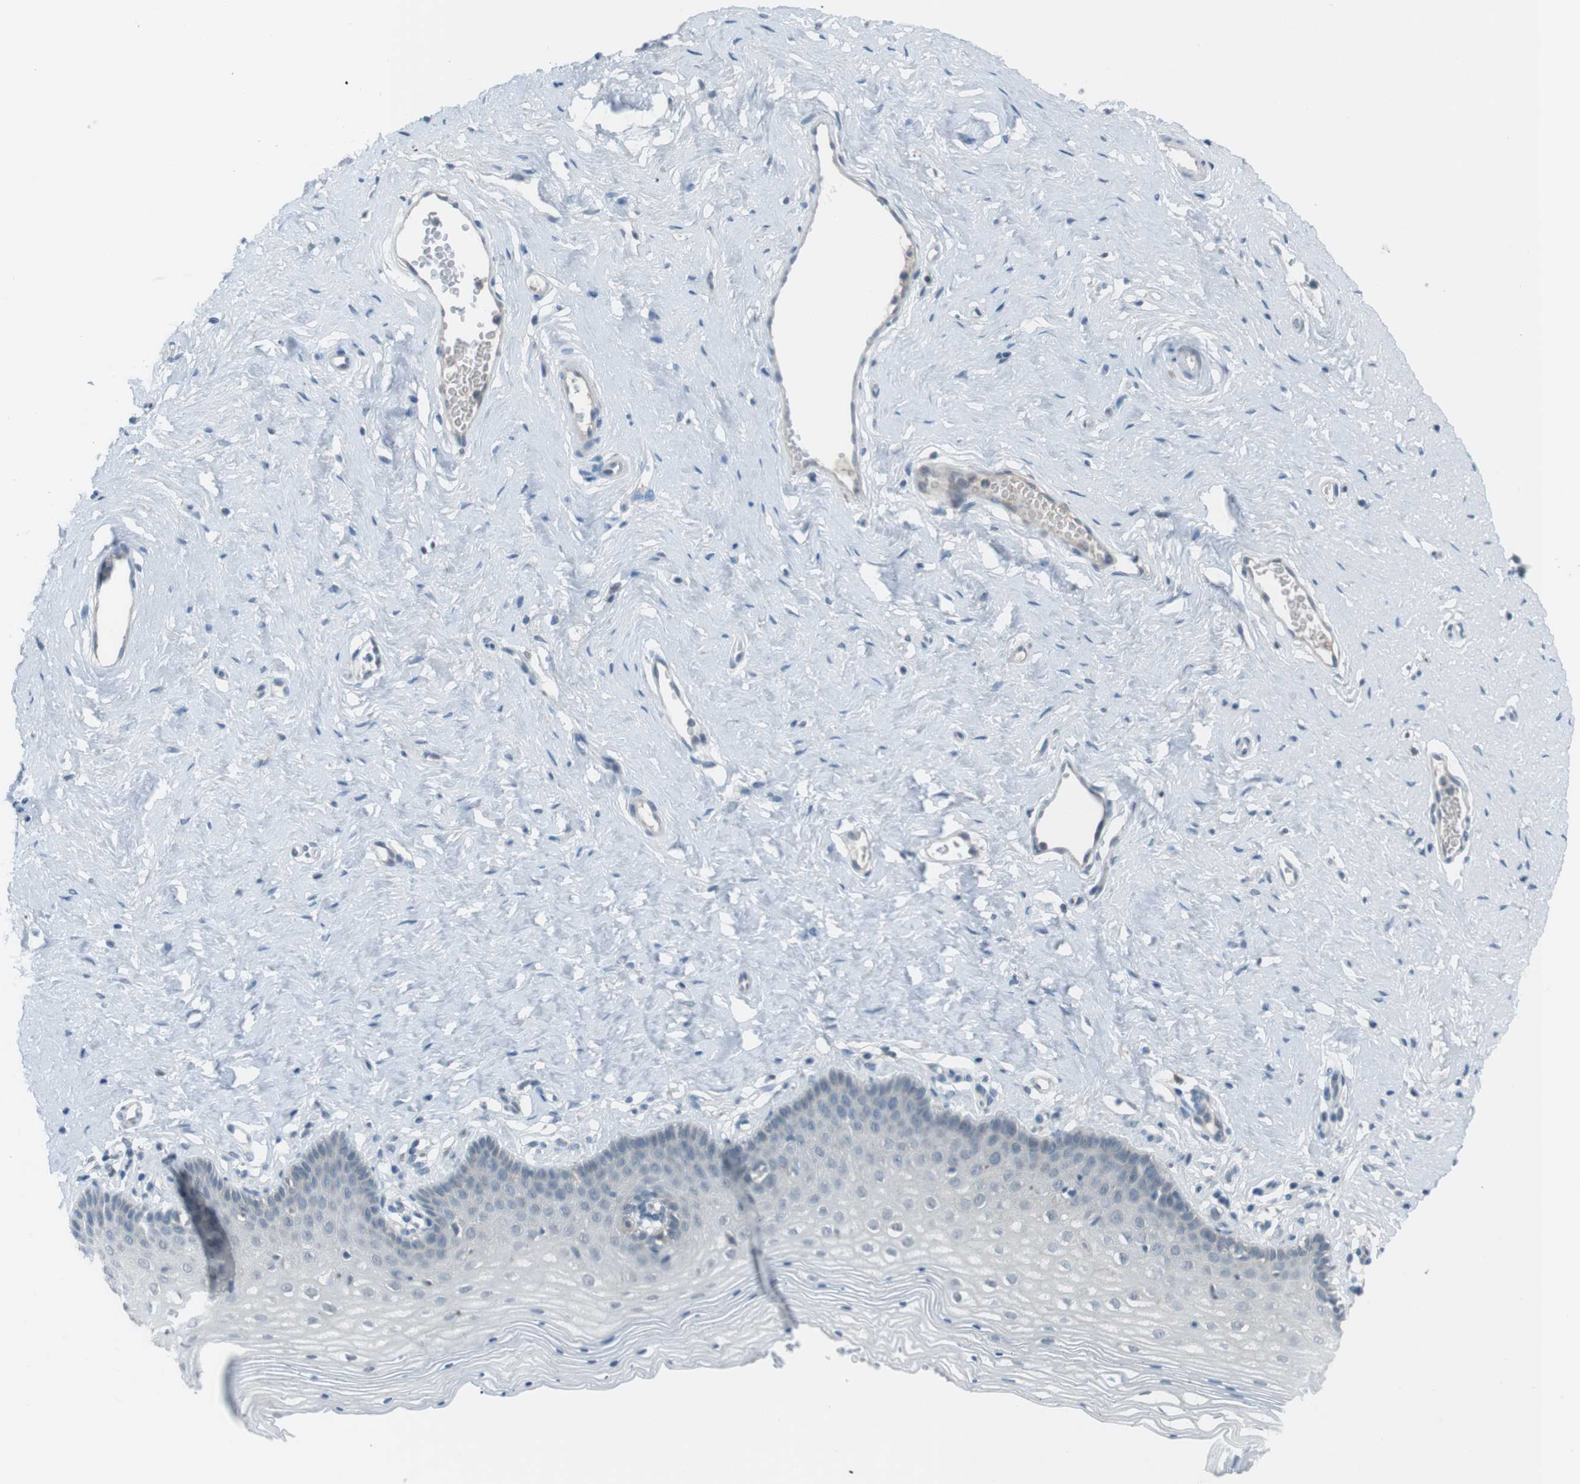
{"staining": {"intensity": "negative", "quantity": "none", "location": "none"}, "tissue": "vagina", "cell_type": "Squamous epithelial cells", "image_type": "normal", "snomed": [{"axis": "morphology", "description": "Normal tissue, NOS"}, {"axis": "topography", "description": "Vagina"}], "caption": "Immunohistochemistry histopathology image of unremarkable human vagina stained for a protein (brown), which displays no positivity in squamous epithelial cells.", "gene": "FCRLA", "patient": {"sex": "female", "age": 32}}